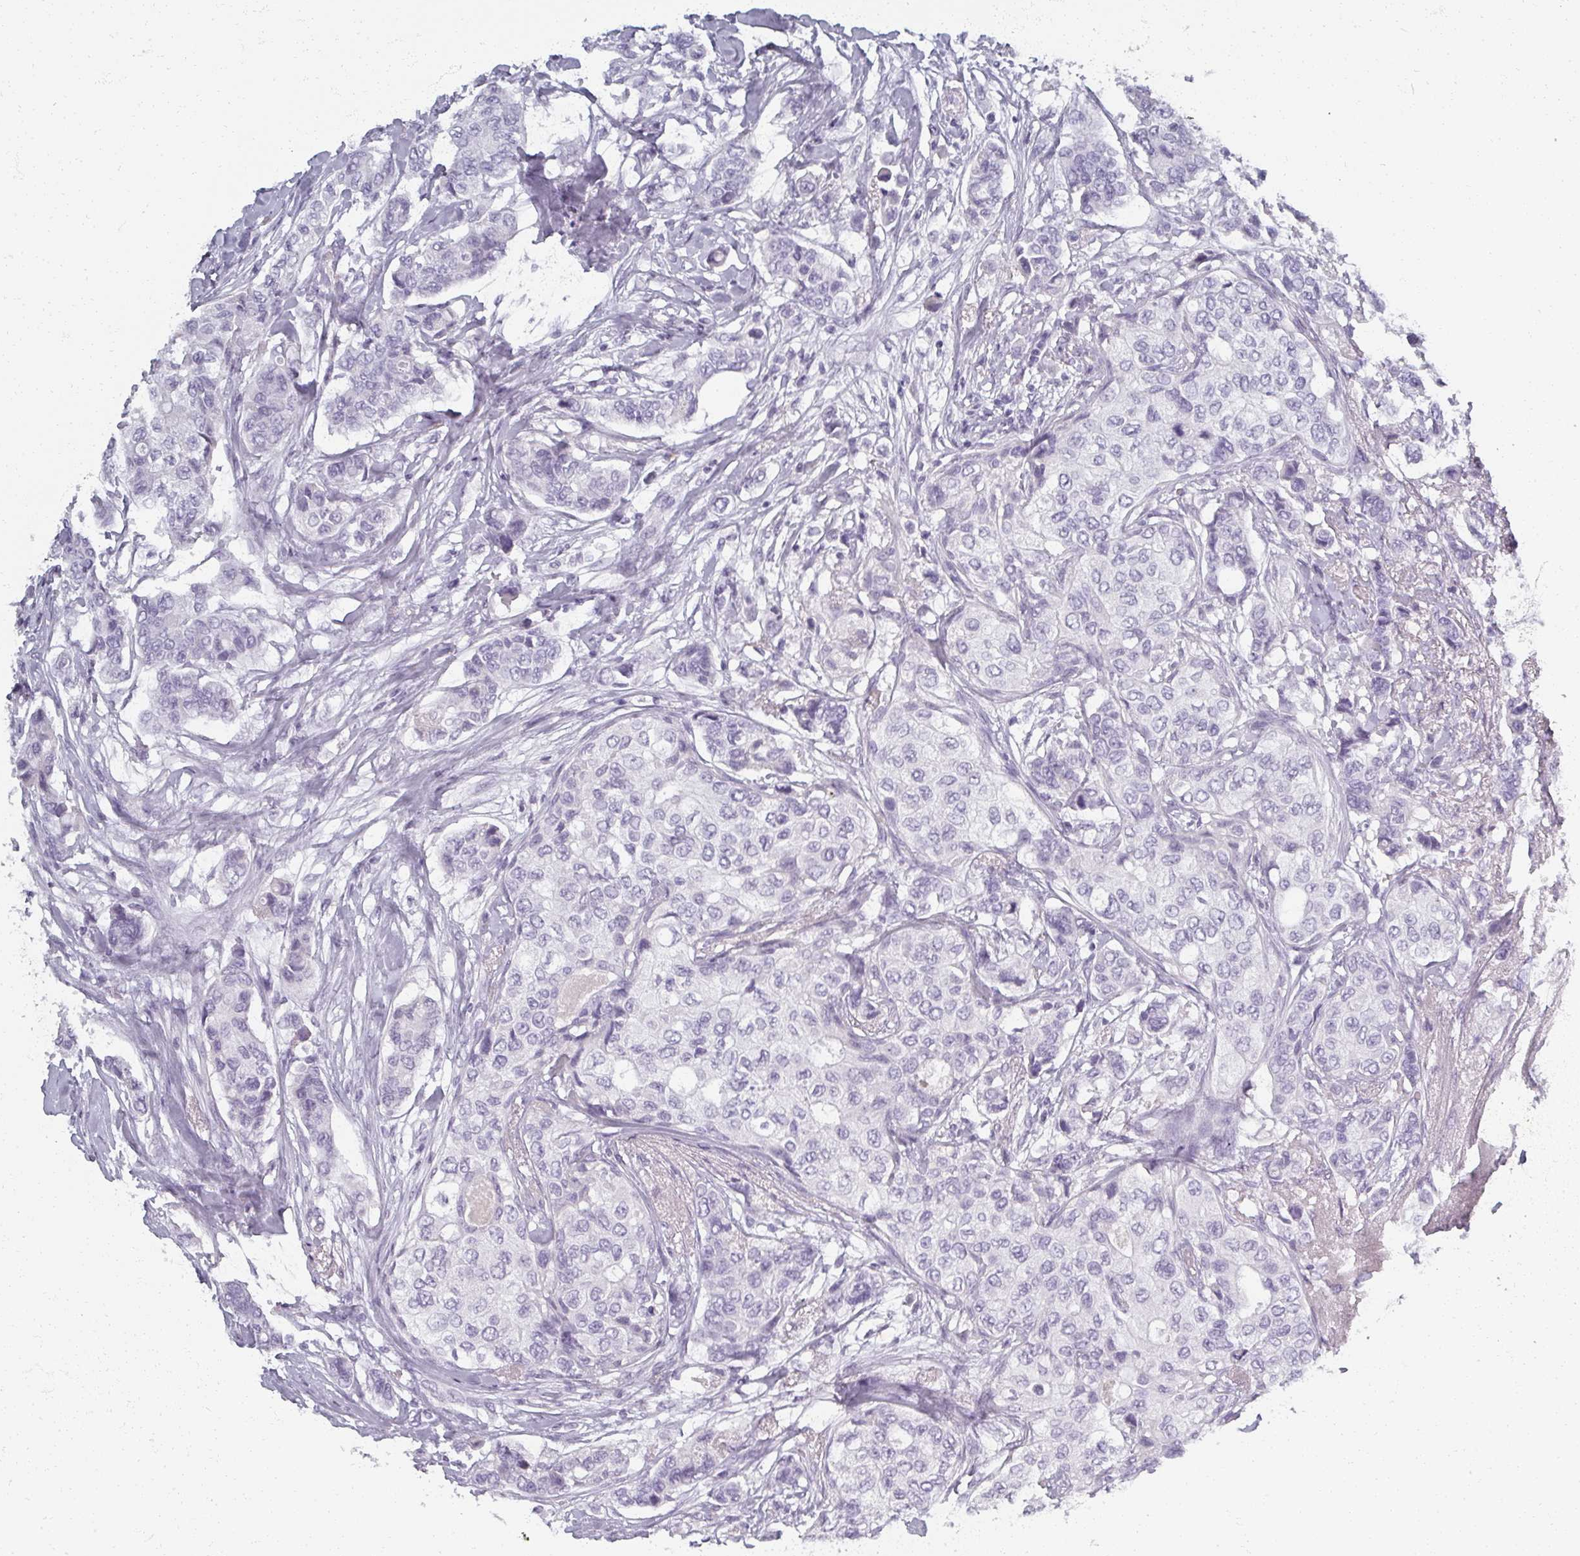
{"staining": {"intensity": "negative", "quantity": "none", "location": "none"}, "tissue": "breast cancer", "cell_type": "Tumor cells", "image_type": "cancer", "snomed": [{"axis": "morphology", "description": "Lobular carcinoma"}, {"axis": "topography", "description": "Breast"}], "caption": "Breast cancer was stained to show a protein in brown. There is no significant expression in tumor cells. Brightfield microscopy of immunohistochemistry stained with DAB (3,3'-diaminobenzidine) (brown) and hematoxylin (blue), captured at high magnification.", "gene": "REG3G", "patient": {"sex": "female", "age": 51}}